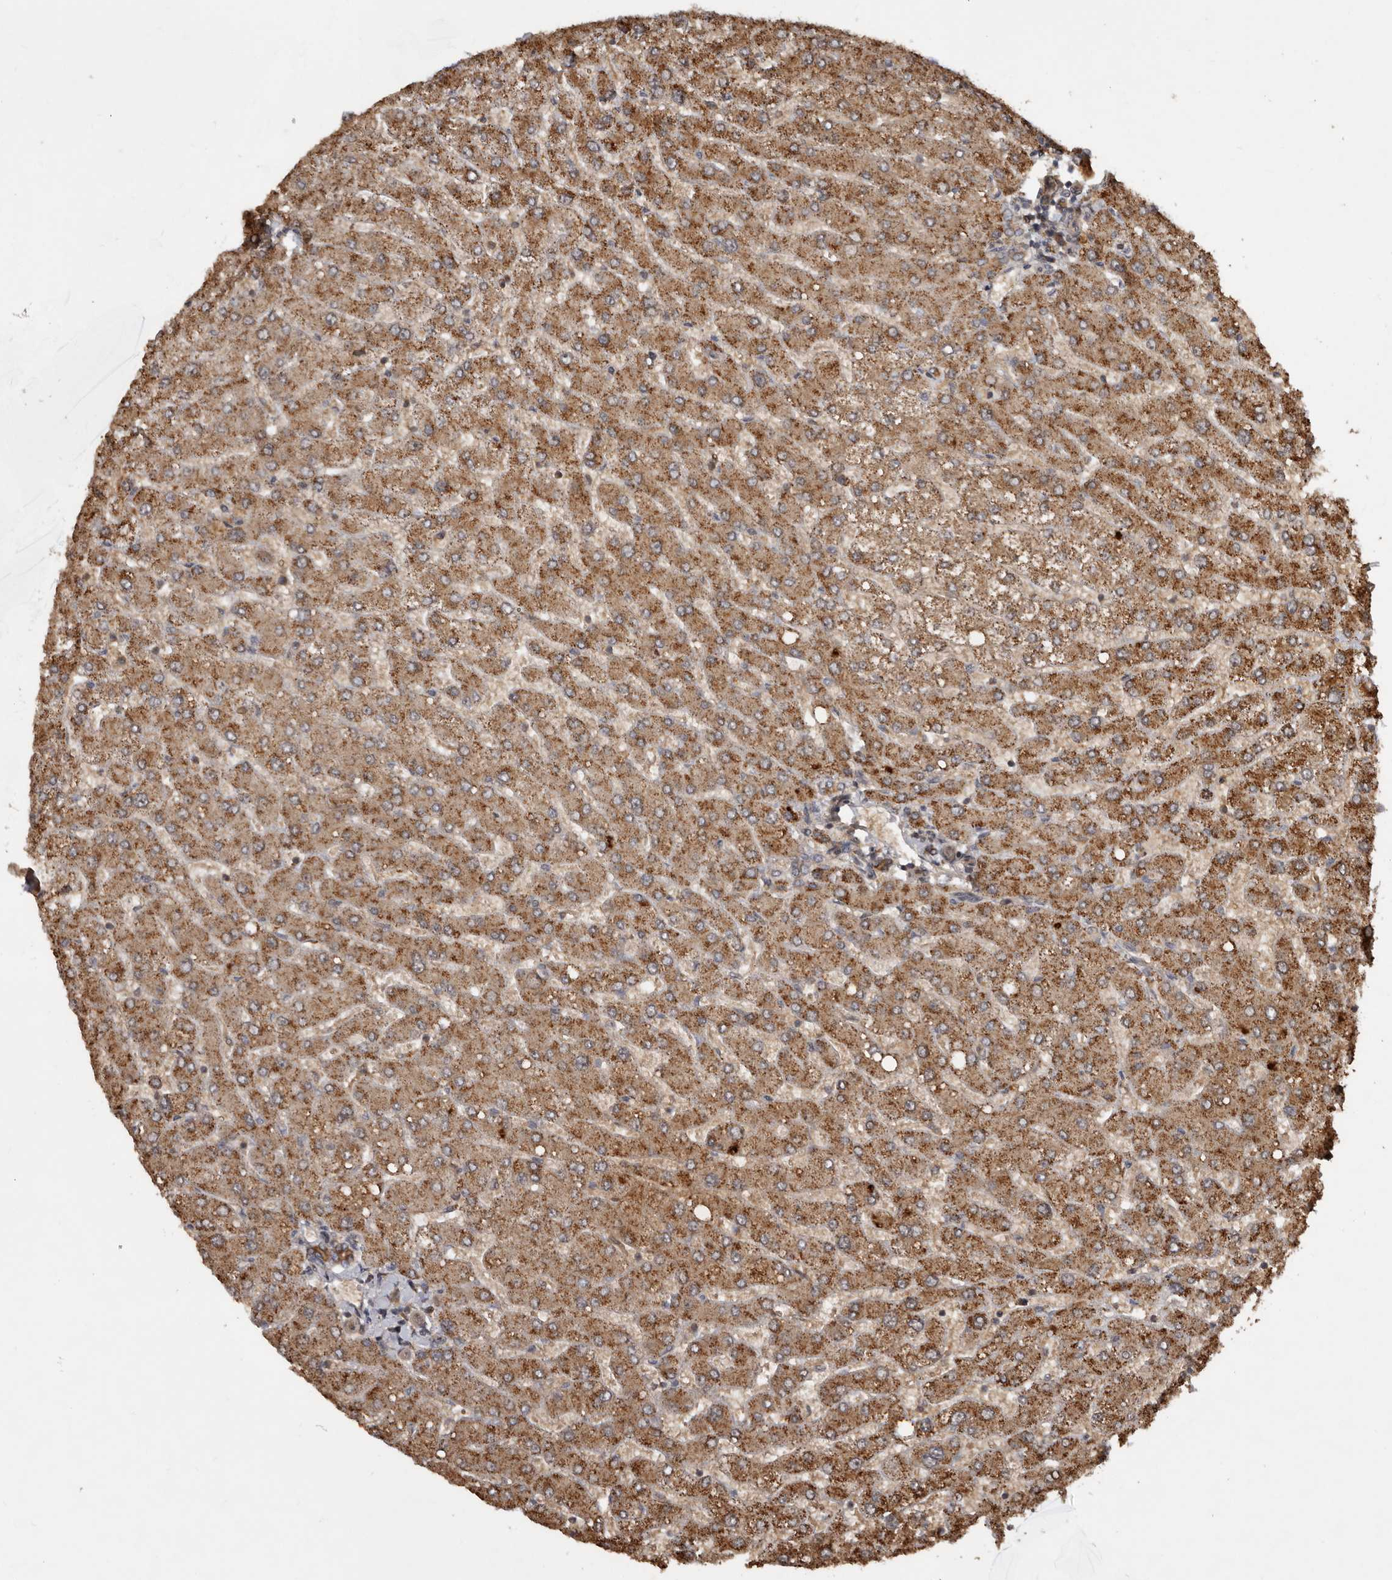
{"staining": {"intensity": "weak", "quantity": ">75%", "location": "cytoplasmic/membranous"}, "tissue": "liver", "cell_type": "Cholangiocytes", "image_type": "normal", "snomed": [{"axis": "morphology", "description": "Normal tissue, NOS"}, {"axis": "topography", "description": "Liver"}], "caption": "Immunohistochemical staining of normal liver exhibits >75% levels of weak cytoplasmic/membranous protein expression in about >75% of cholangiocytes. The staining was performed using DAB to visualize the protein expression in brown, while the nuclei were stained in blue with hematoxylin (Magnification: 20x).", "gene": "STK36", "patient": {"sex": "male", "age": 55}}